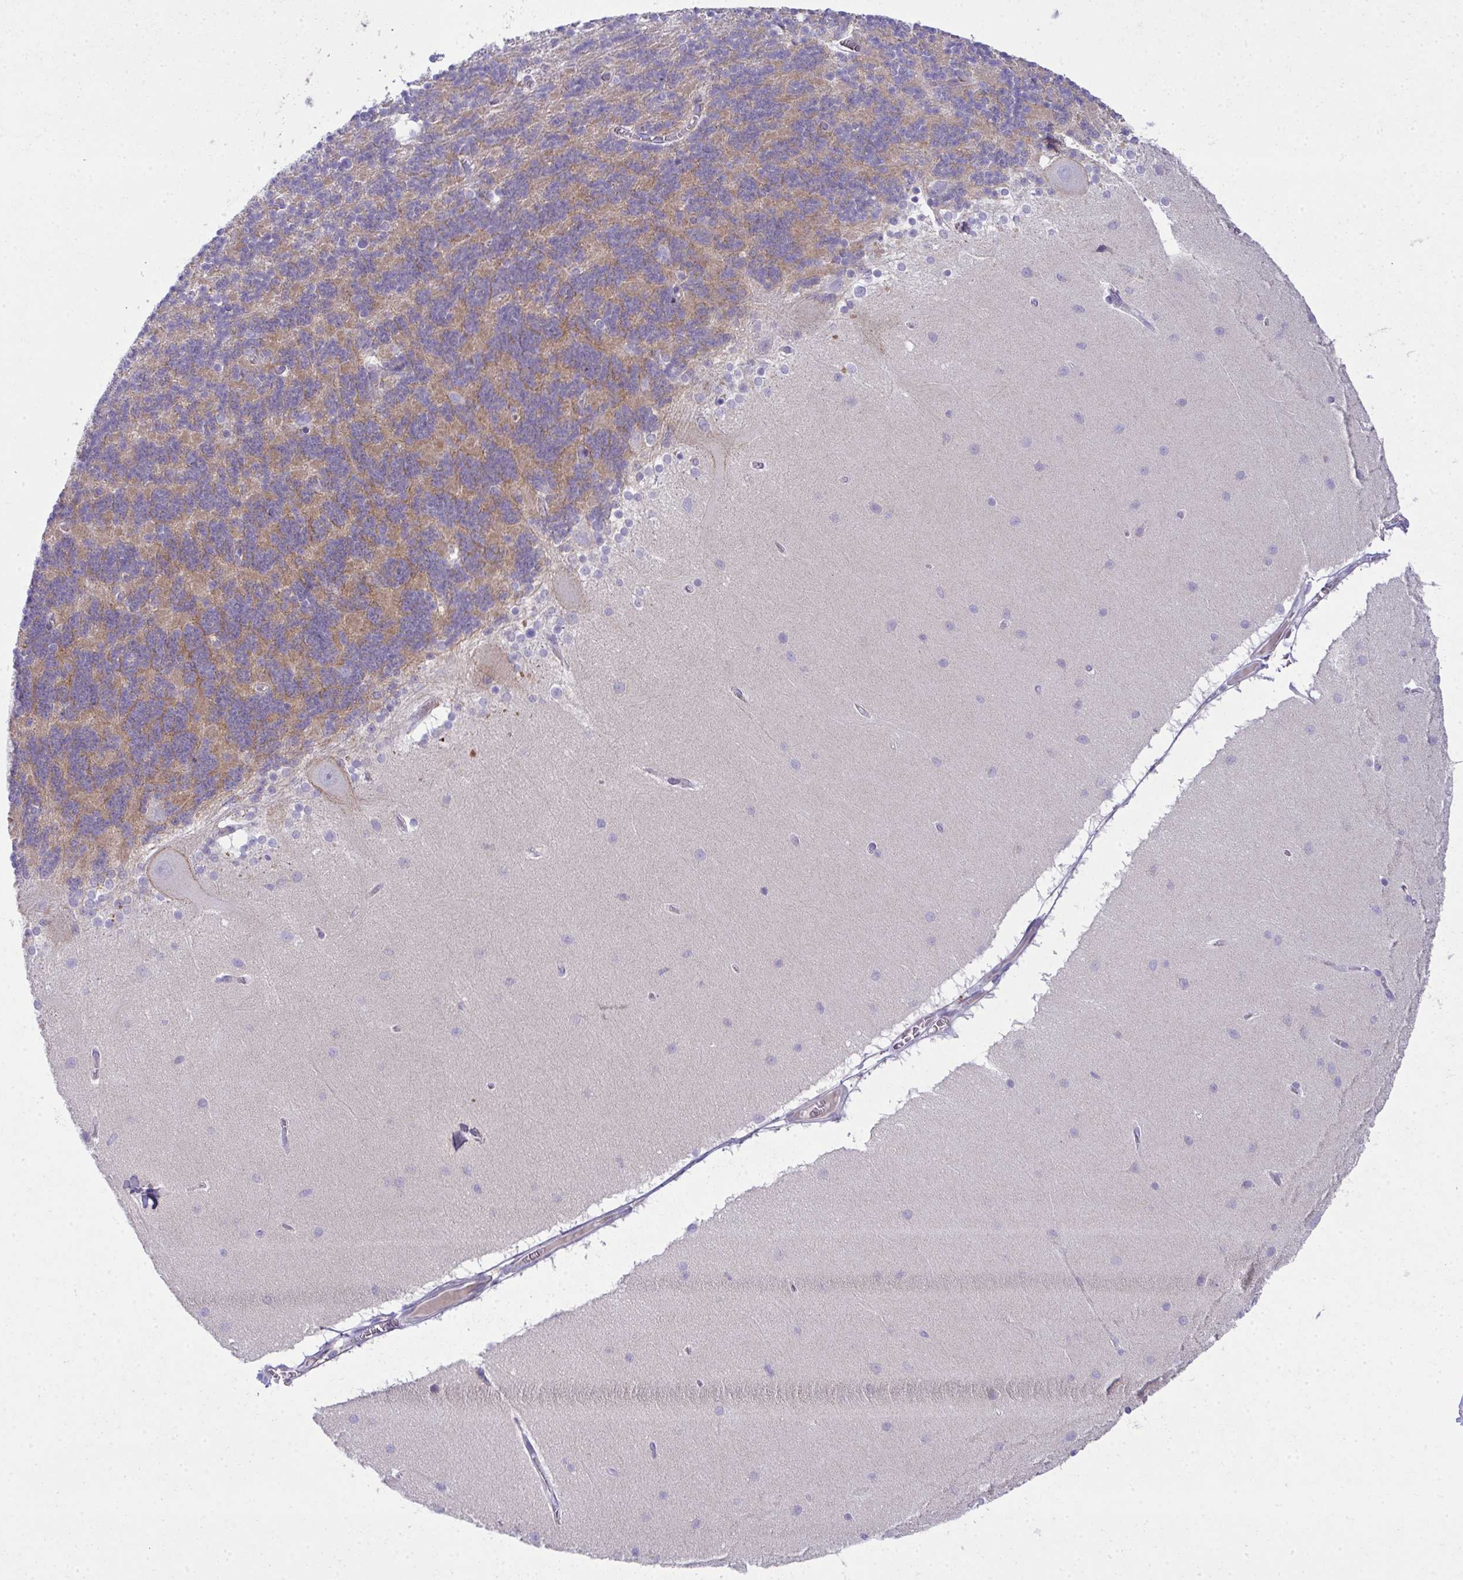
{"staining": {"intensity": "strong", "quantity": "<25%", "location": "cytoplasmic/membranous"}, "tissue": "cerebellum", "cell_type": "Cells in granular layer", "image_type": "normal", "snomed": [{"axis": "morphology", "description": "Normal tissue, NOS"}, {"axis": "topography", "description": "Cerebellum"}], "caption": "Cells in granular layer exhibit medium levels of strong cytoplasmic/membranous staining in approximately <25% of cells in normal cerebellum. (DAB (3,3'-diaminobenzidine) = brown stain, brightfield microscopy at high magnification).", "gene": "SPTB", "patient": {"sex": "female", "age": 54}}